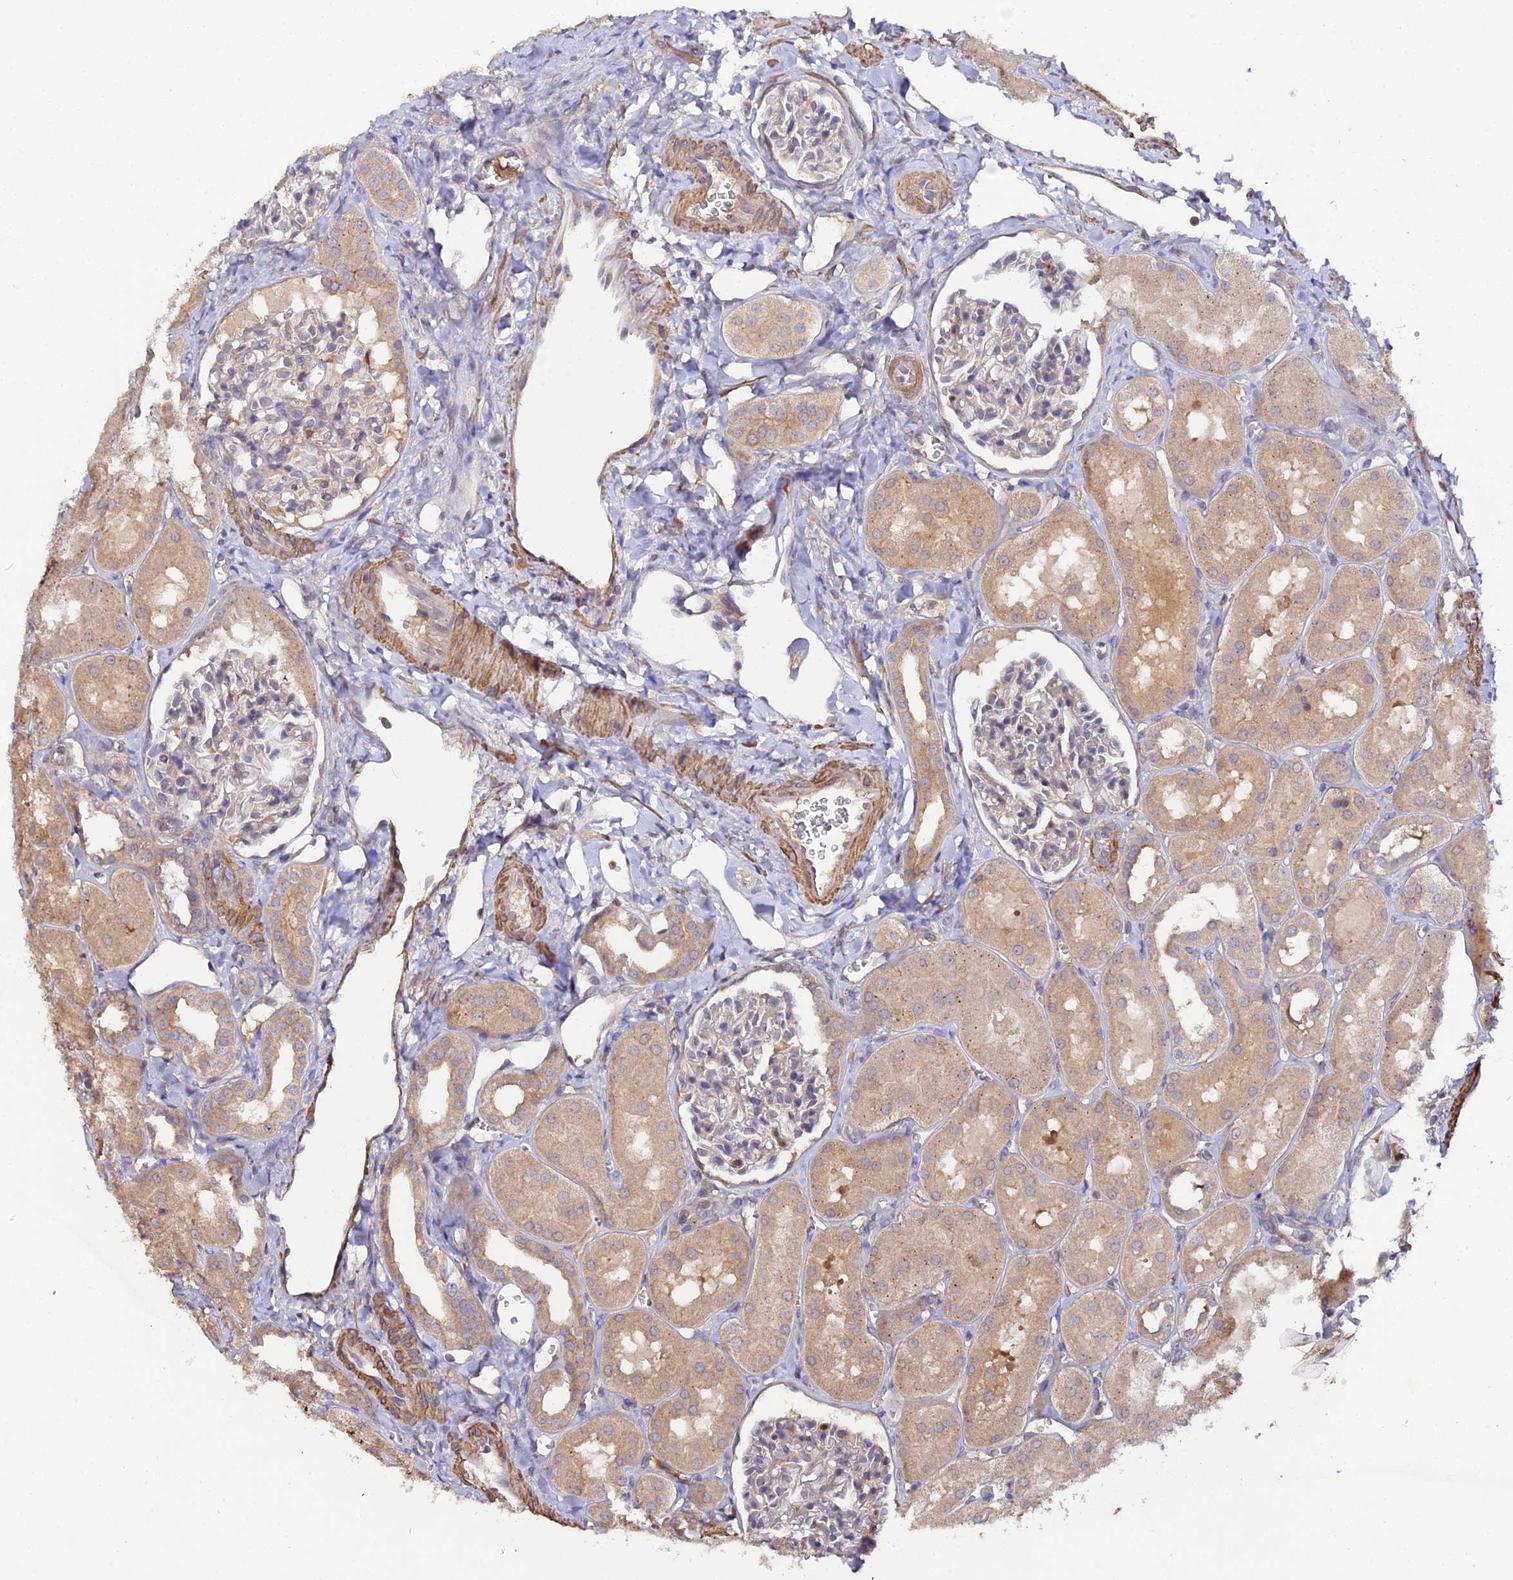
{"staining": {"intensity": "weak", "quantity": "<25%", "location": "cytoplasmic/membranous"}, "tissue": "kidney", "cell_type": "Cells in glomeruli", "image_type": "normal", "snomed": [{"axis": "morphology", "description": "Normal tissue, NOS"}, {"axis": "topography", "description": "Kidney"}, {"axis": "topography", "description": "Urinary bladder"}], "caption": "Image shows no protein positivity in cells in glomeruli of normal kidney.", "gene": "TRIM26", "patient": {"sex": "male", "age": 16}}